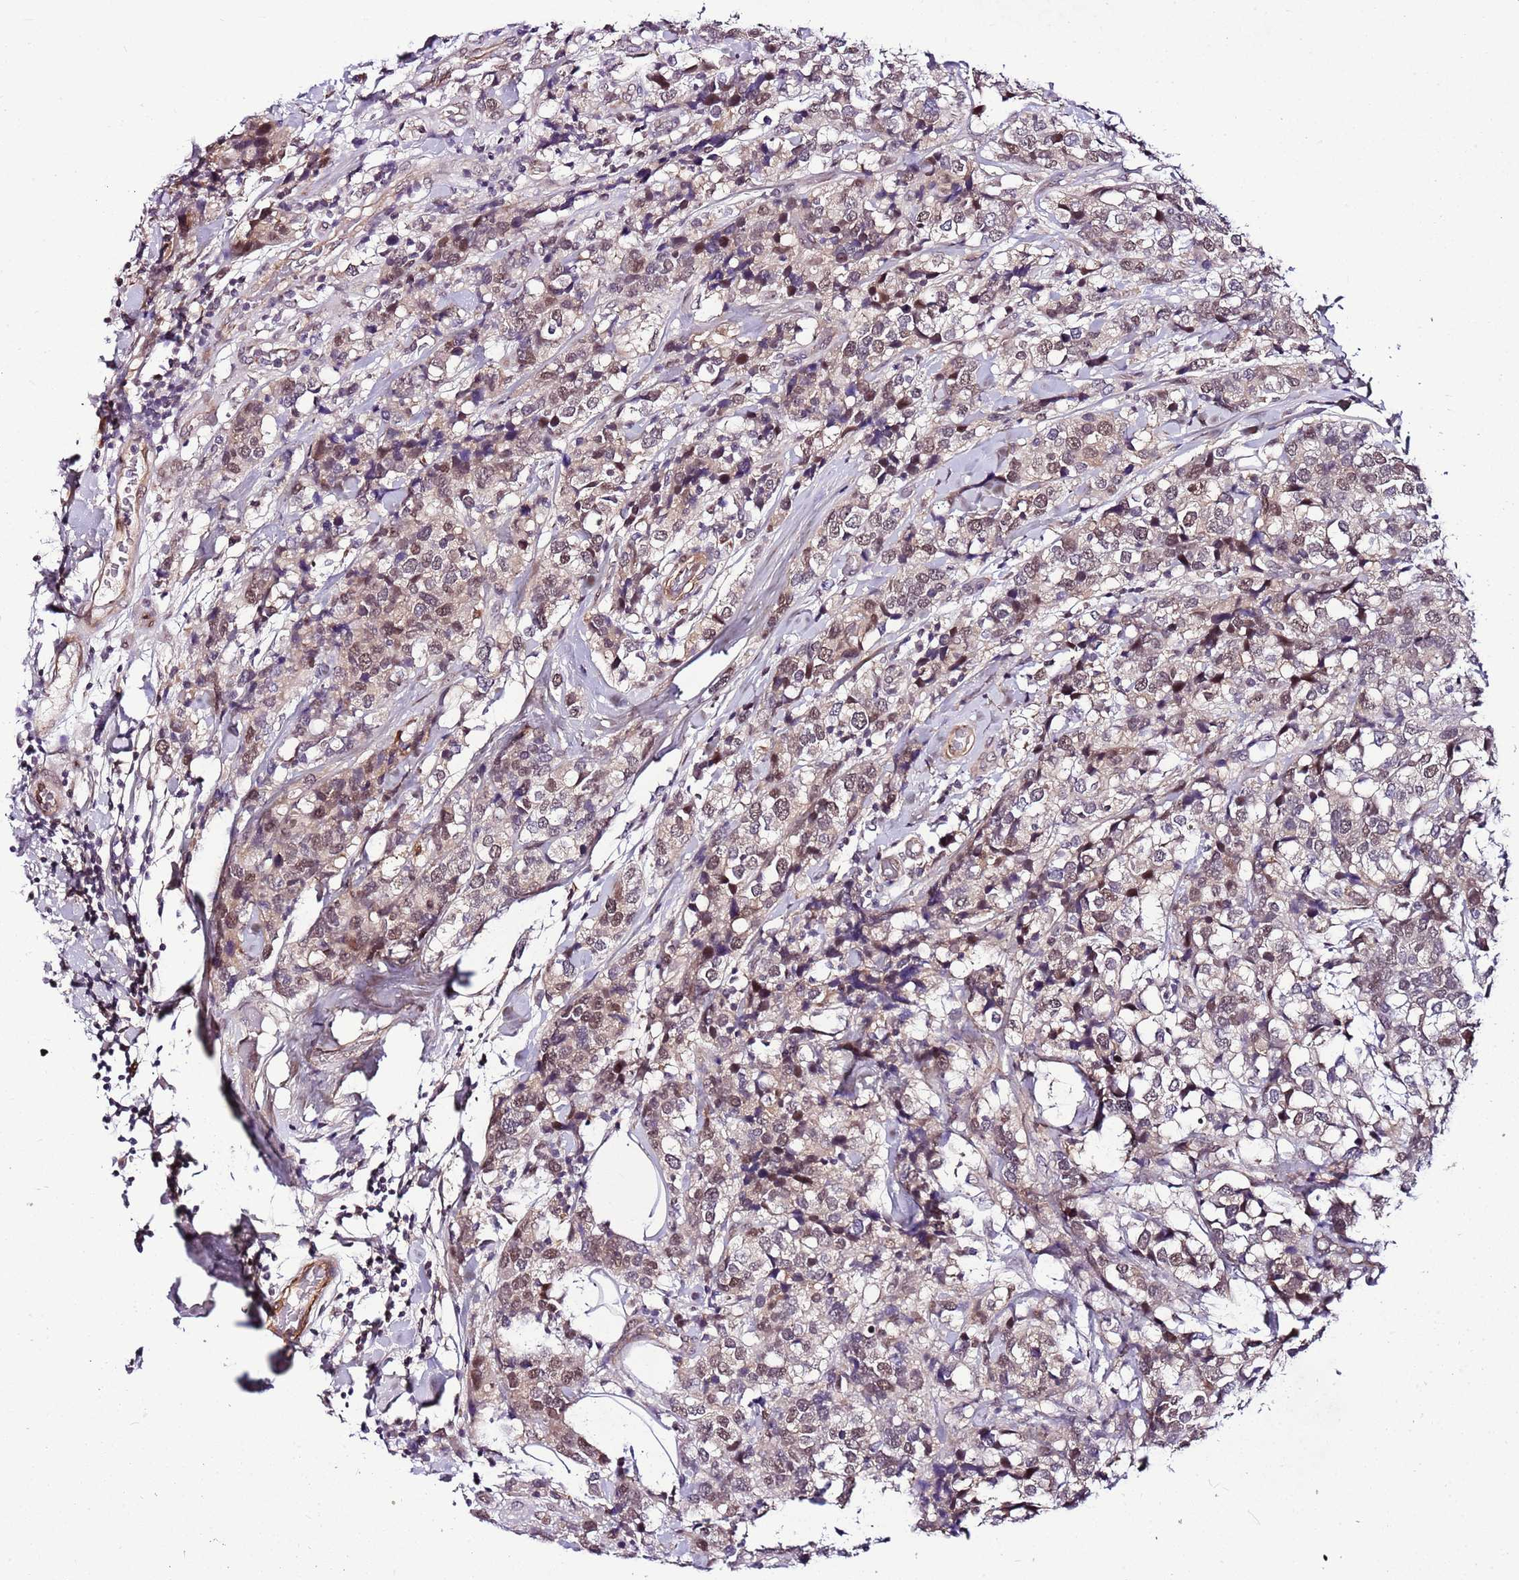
{"staining": {"intensity": "weak", "quantity": ">75%", "location": "nuclear"}, "tissue": "breast cancer", "cell_type": "Tumor cells", "image_type": "cancer", "snomed": [{"axis": "morphology", "description": "Lobular carcinoma"}, {"axis": "topography", "description": "Breast"}], "caption": "Breast cancer (lobular carcinoma) stained for a protein (brown) displays weak nuclear positive expression in approximately >75% of tumor cells.", "gene": "POLE3", "patient": {"sex": "female", "age": 59}}